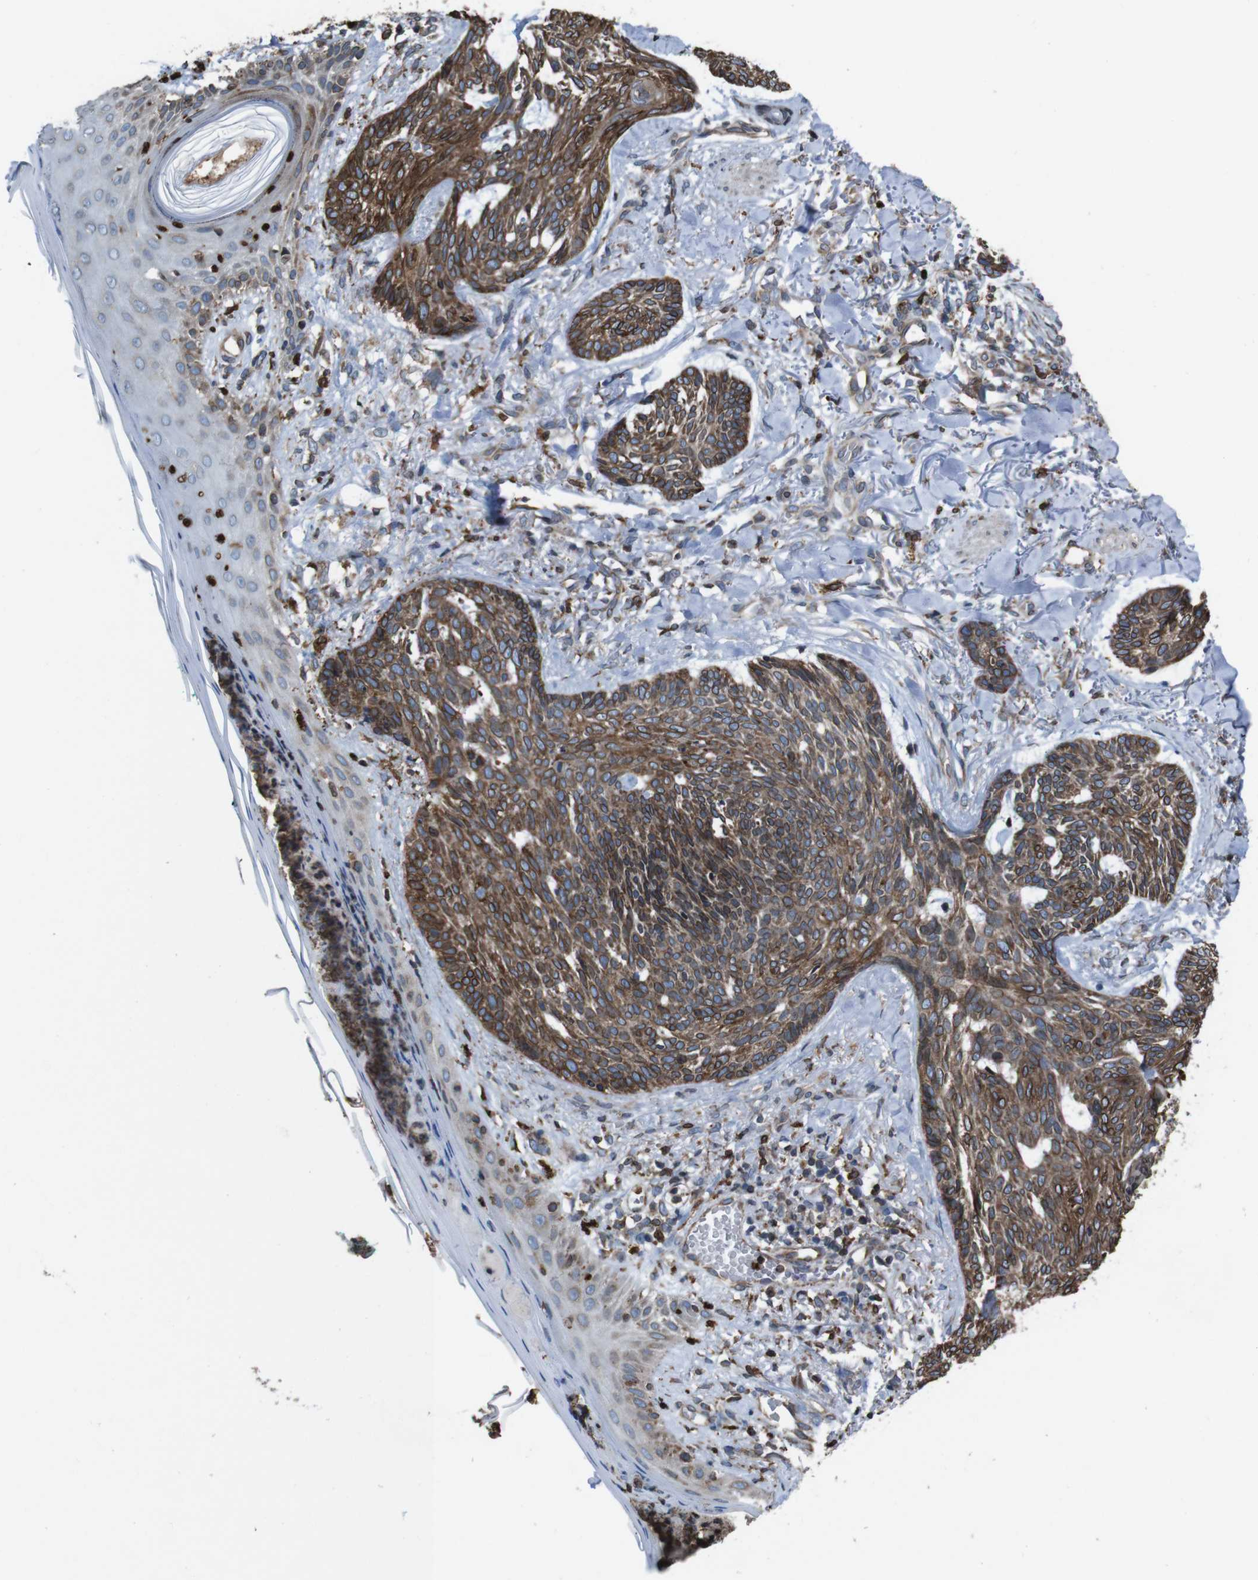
{"staining": {"intensity": "moderate", "quantity": ">75%", "location": "cytoplasmic/membranous"}, "tissue": "skin cancer", "cell_type": "Tumor cells", "image_type": "cancer", "snomed": [{"axis": "morphology", "description": "Basal cell carcinoma"}, {"axis": "topography", "description": "Skin"}], "caption": "Approximately >75% of tumor cells in human skin cancer (basal cell carcinoma) reveal moderate cytoplasmic/membranous protein positivity as visualized by brown immunohistochemical staining.", "gene": "APMAP", "patient": {"sex": "male", "age": 43}}